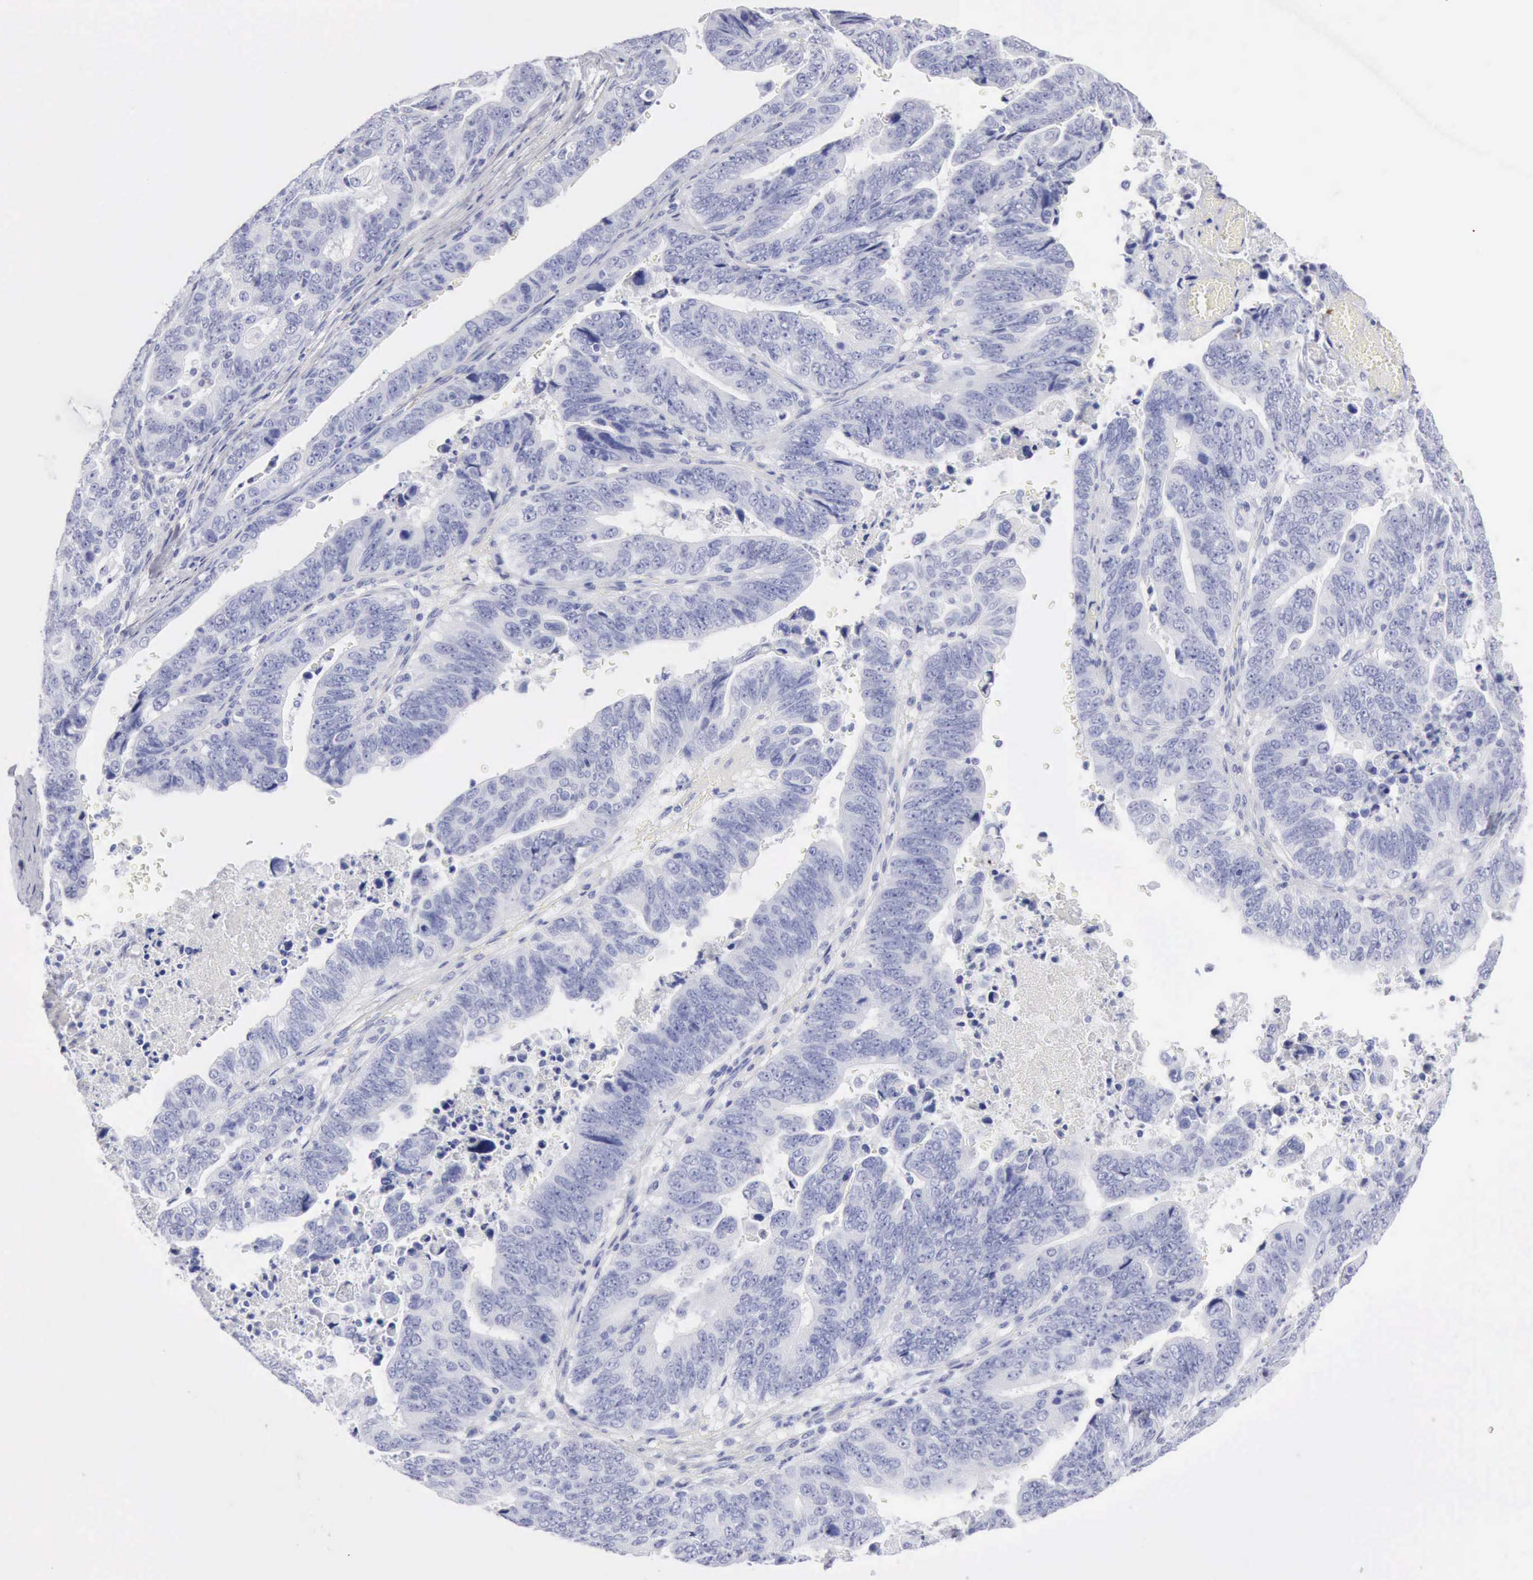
{"staining": {"intensity": "negative", "quantity": "none", "location": "none"}, "tissue": "stomach cancer", "cell_type": "Tumor cells", "image_type": "cancer", "snomed": [{"axis": "morphology", "description": "Adenocarcinoma, NOS"}, {"axis": "topography", "description": "Stomach, upper"}], "caption": "This is an immunohistochemistry (IHC) histopathology image of human stomach cancer (adenocarcinoma). There is no staining in tumor cells.", "gene": "KRT10", "patient": {"sex": "female", "age": 50}}